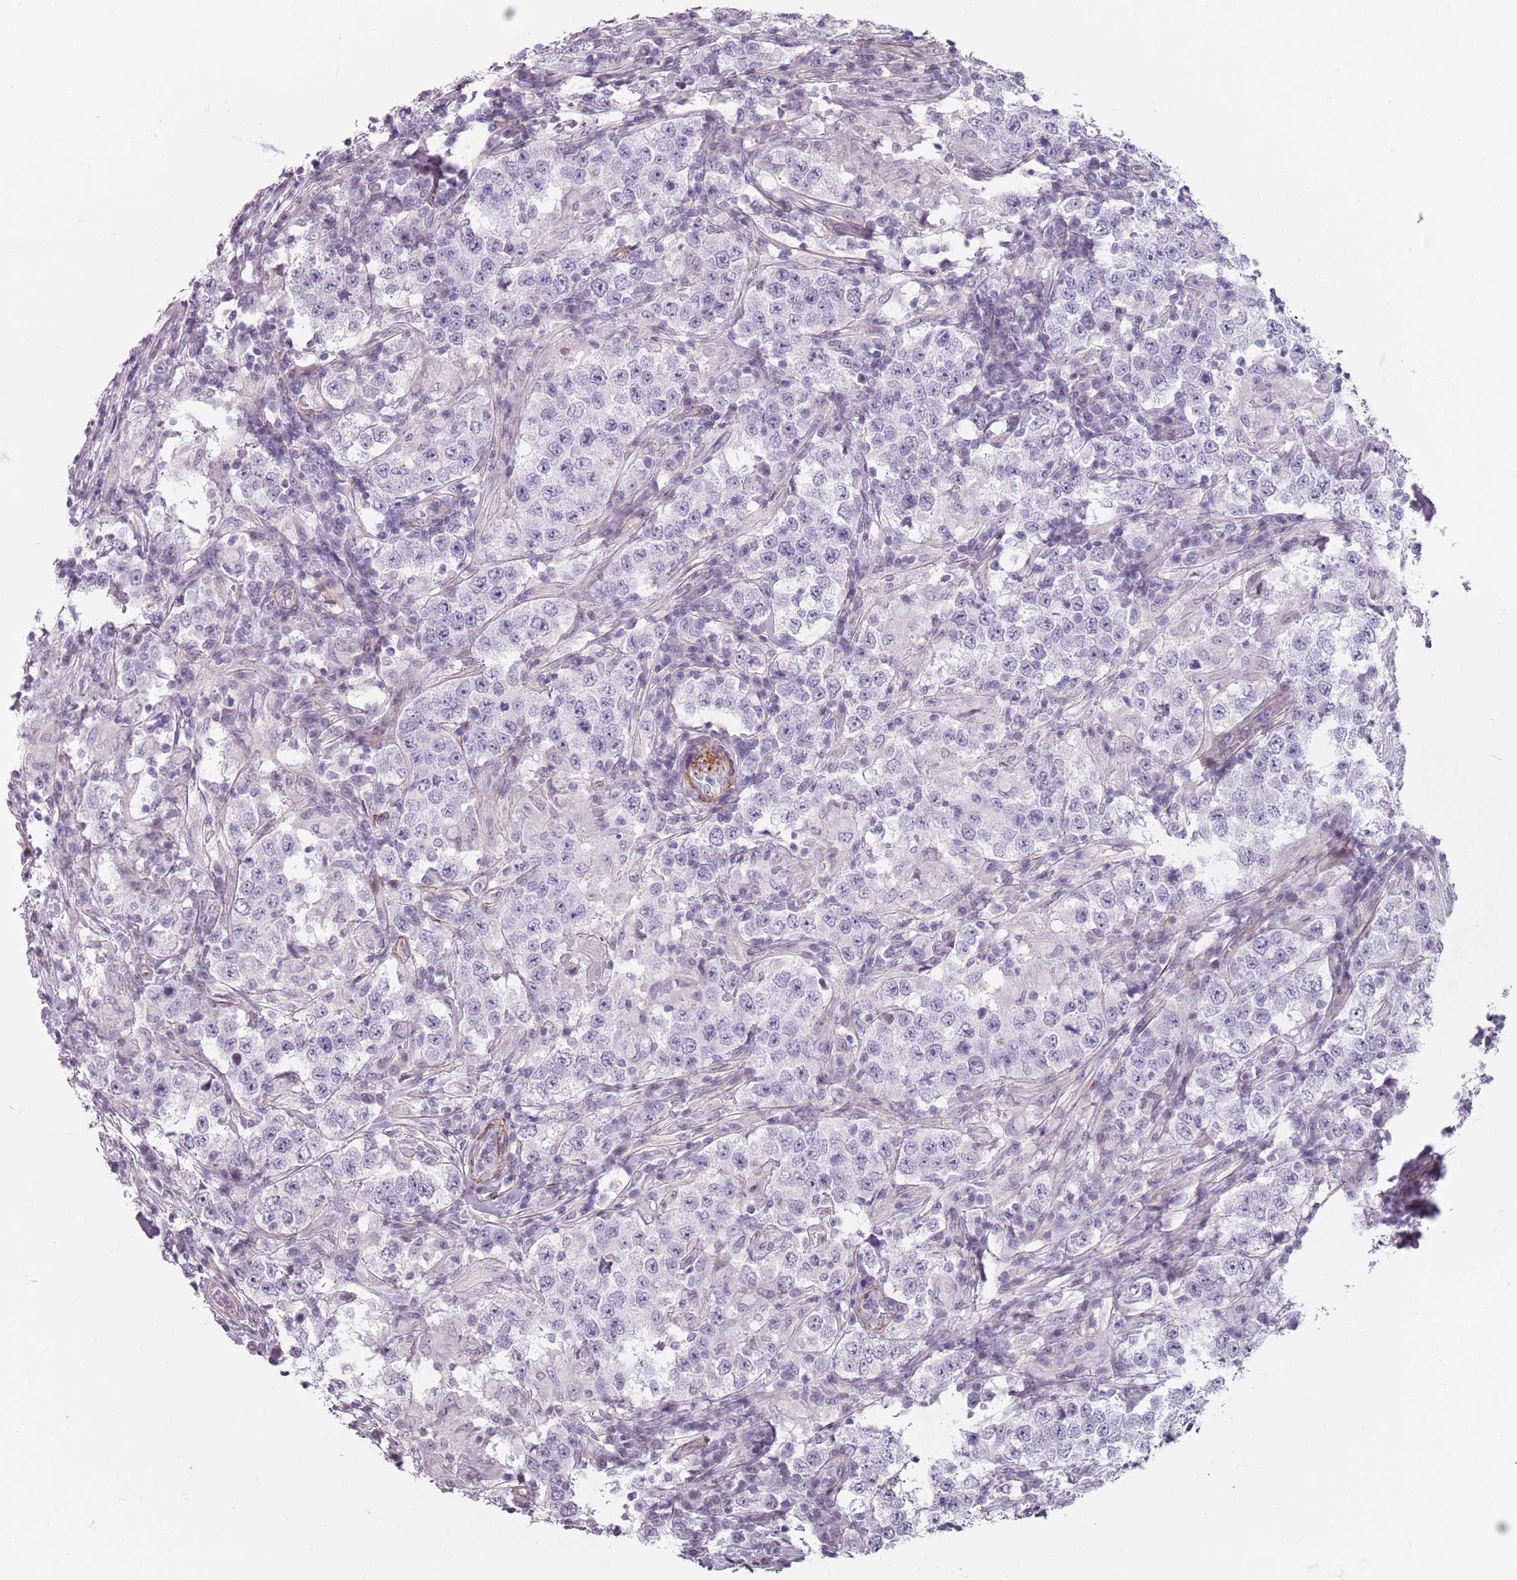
{"staining": {"intensity": "negative", "quantity": "none", "location": "none"}, "tissue": "testis cancer", "cell_type": "Tumor cells", "image_type": "cancer", "snomed": [{"axis": "morphology", "description": "Seminoma, NOS"}, {"axis": "morphology", "description": "Carcinoma, Embryonal, NOS"}, {"axis": "topography", "description": "Testis"}], "caption": "High magnification brightfield microscopy of testis cancer stained with DAB (3,3'-diaminobenzidine) (brown) and counterstained with hematoxylin (blue): tumor cells show no significant positivity.", "gene": "TMC4", "patient": {"sex": "male", "age": 41}}